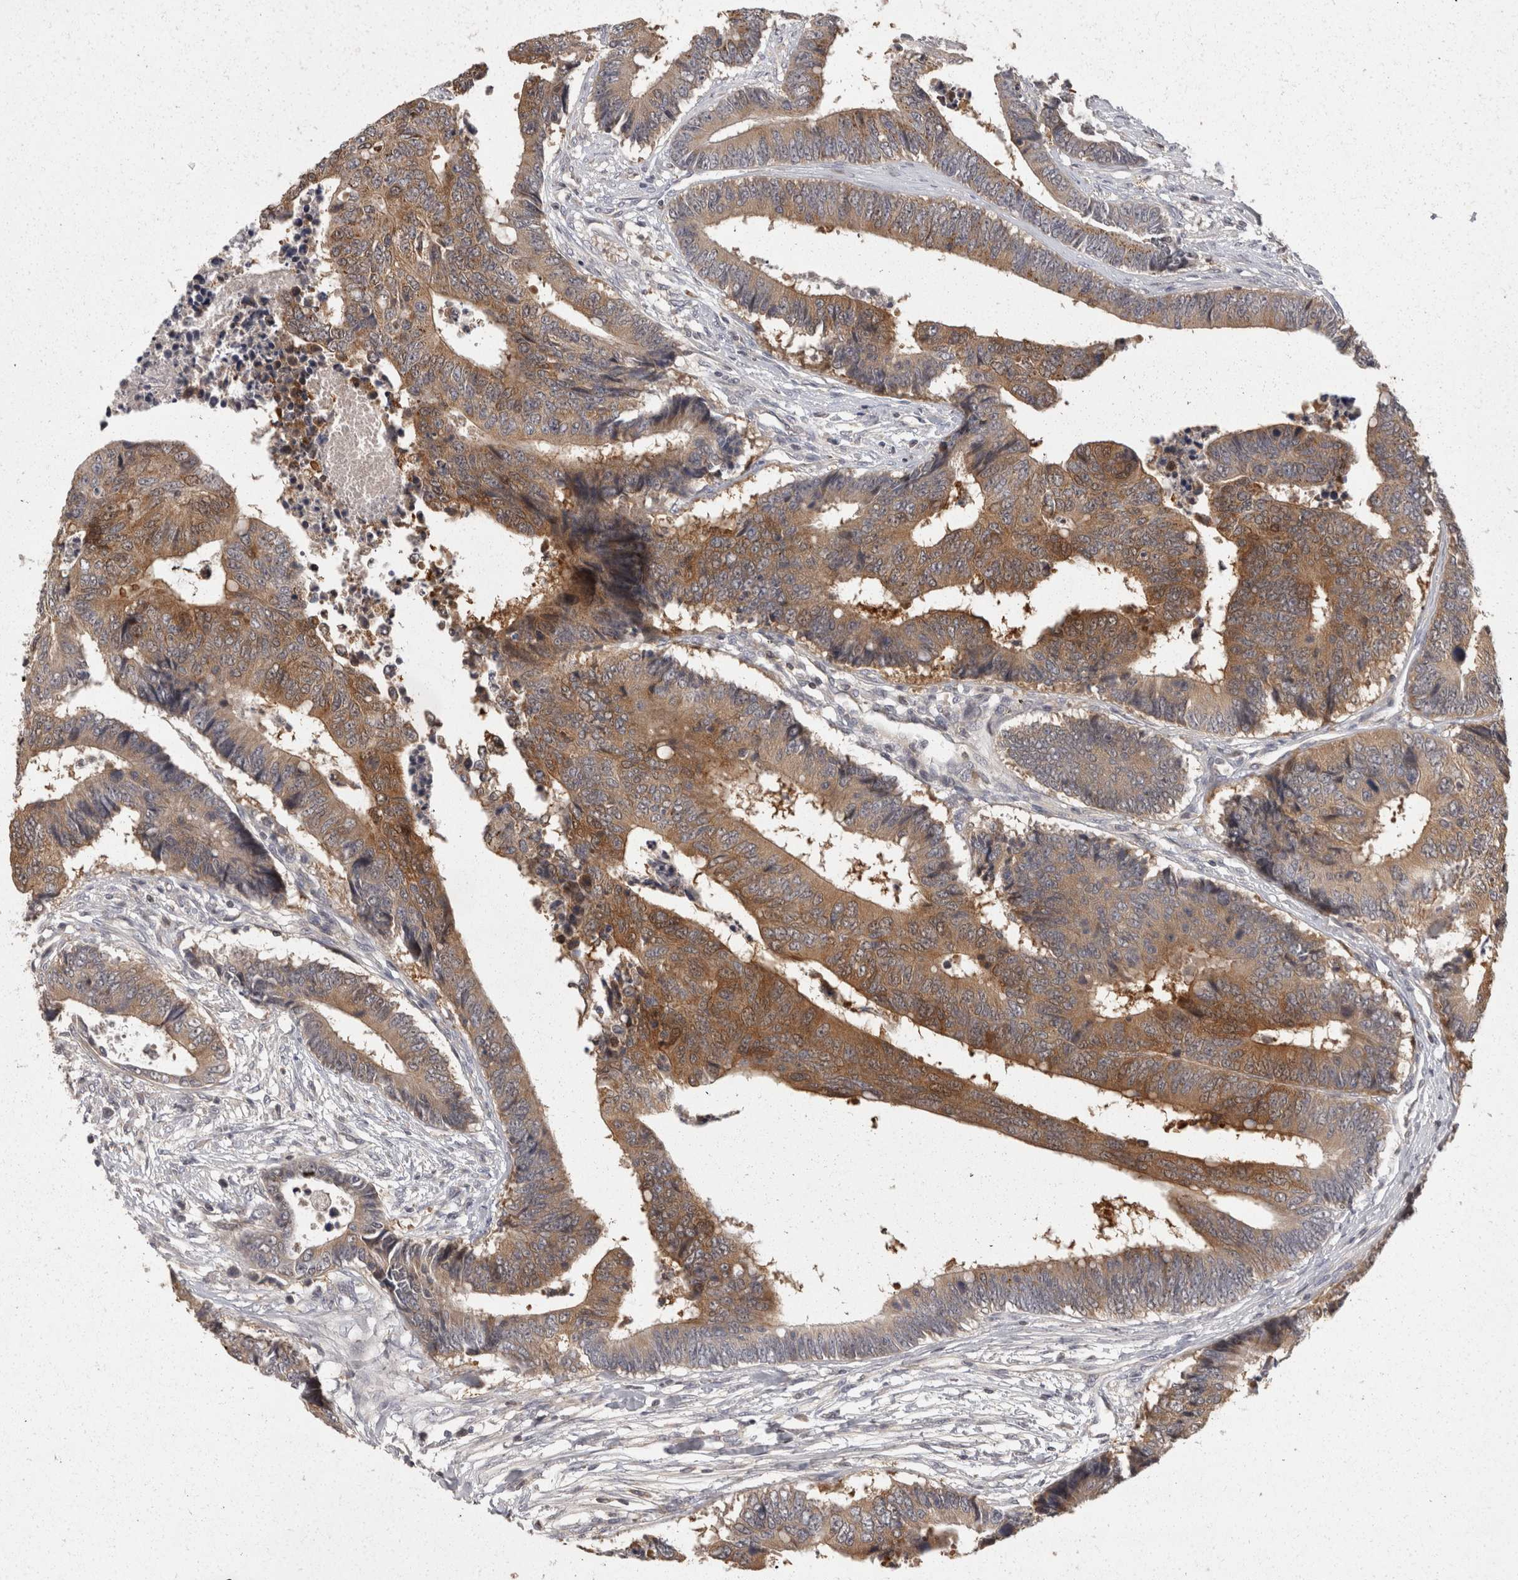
{"staining": {"intensity": "strong", "quantity": ">75%", "location": "cytoplasmic/membranous"}, "tissue": "colorectal cancer", "cell_type": "Tumor cells", "image_type": "cancer", "snomed": [{"axis": "morphology", "description": "Adenocarcinoma, NOS"}, {"axis": "topography", "description": "Rectum"}], "caption": "A photomicrograph of human colorectal cancer stained for a protein exhibits strong cytoplasmic/membranous brown staining in tumor cells.", "gene": "ACAT2", "patient": {"sex": "male", "age": 84}}